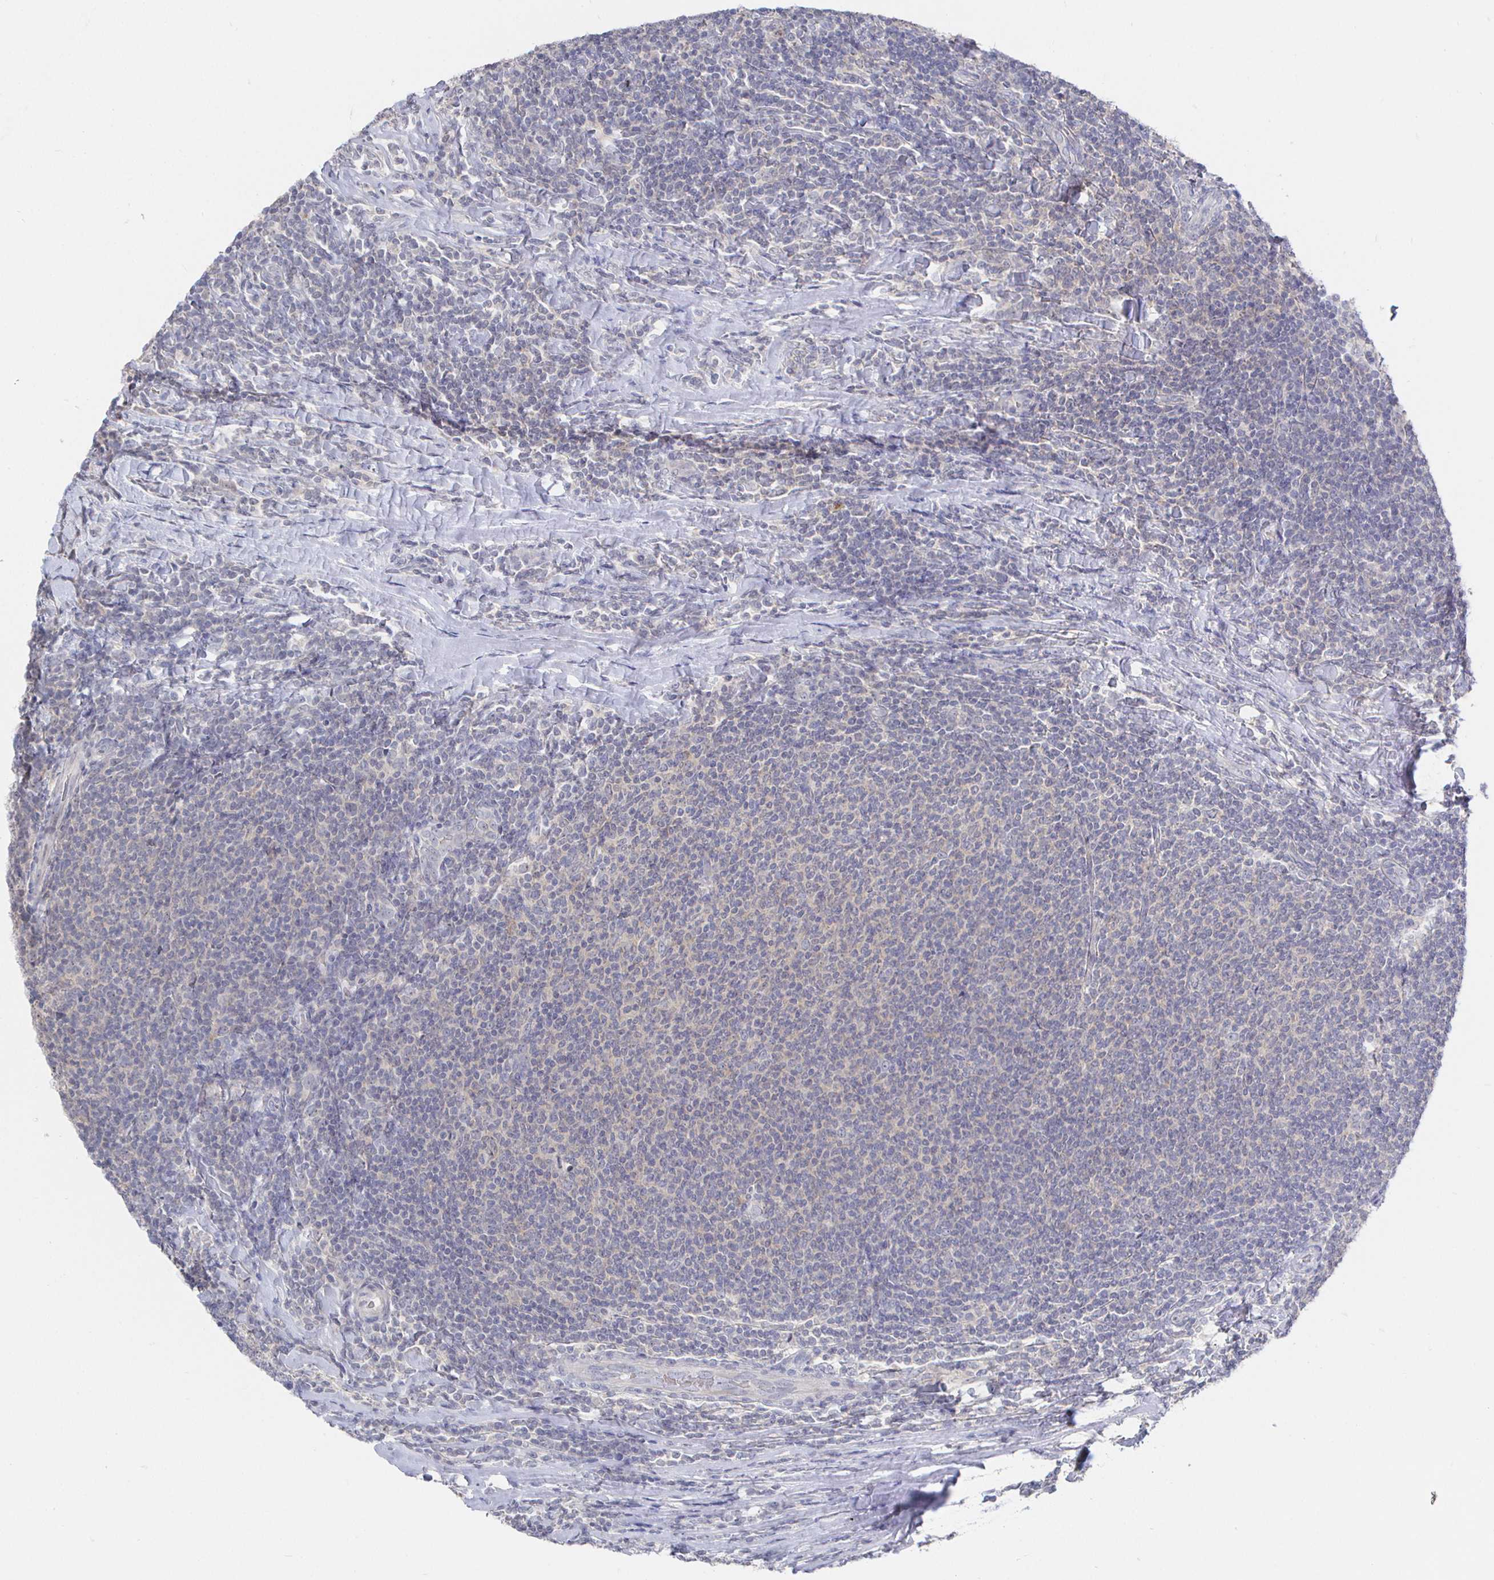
{"staining": {"intensity": "negative", "quantity": "none", "location": "none"}, "tissue": "lymphoma", "cell_type": "Tumor cells", "image_type": "cancer", "snomed": [{"axis": "morphology", "description": "Malignant lymphoma, non-Hodgkin's type, Low grade"}, {"axis": "topography", "description": "Lymph node"}], "caption": "Immunohistochemistry histopathology image of neoplastic tissue: human low-grade malignant lymphoma, non-Hodgkin's type stained with DAB (3,3'-diaminobenzidine) shows no significant protein staining in tumor cells. The staining is performed using DAB (3,3'-diaminobenzidine) brown chromogen with nuclei counter-stained in using hematoxylin.", "gene": "LRRC23", "patient": {"sex": "male", "age": 52}}